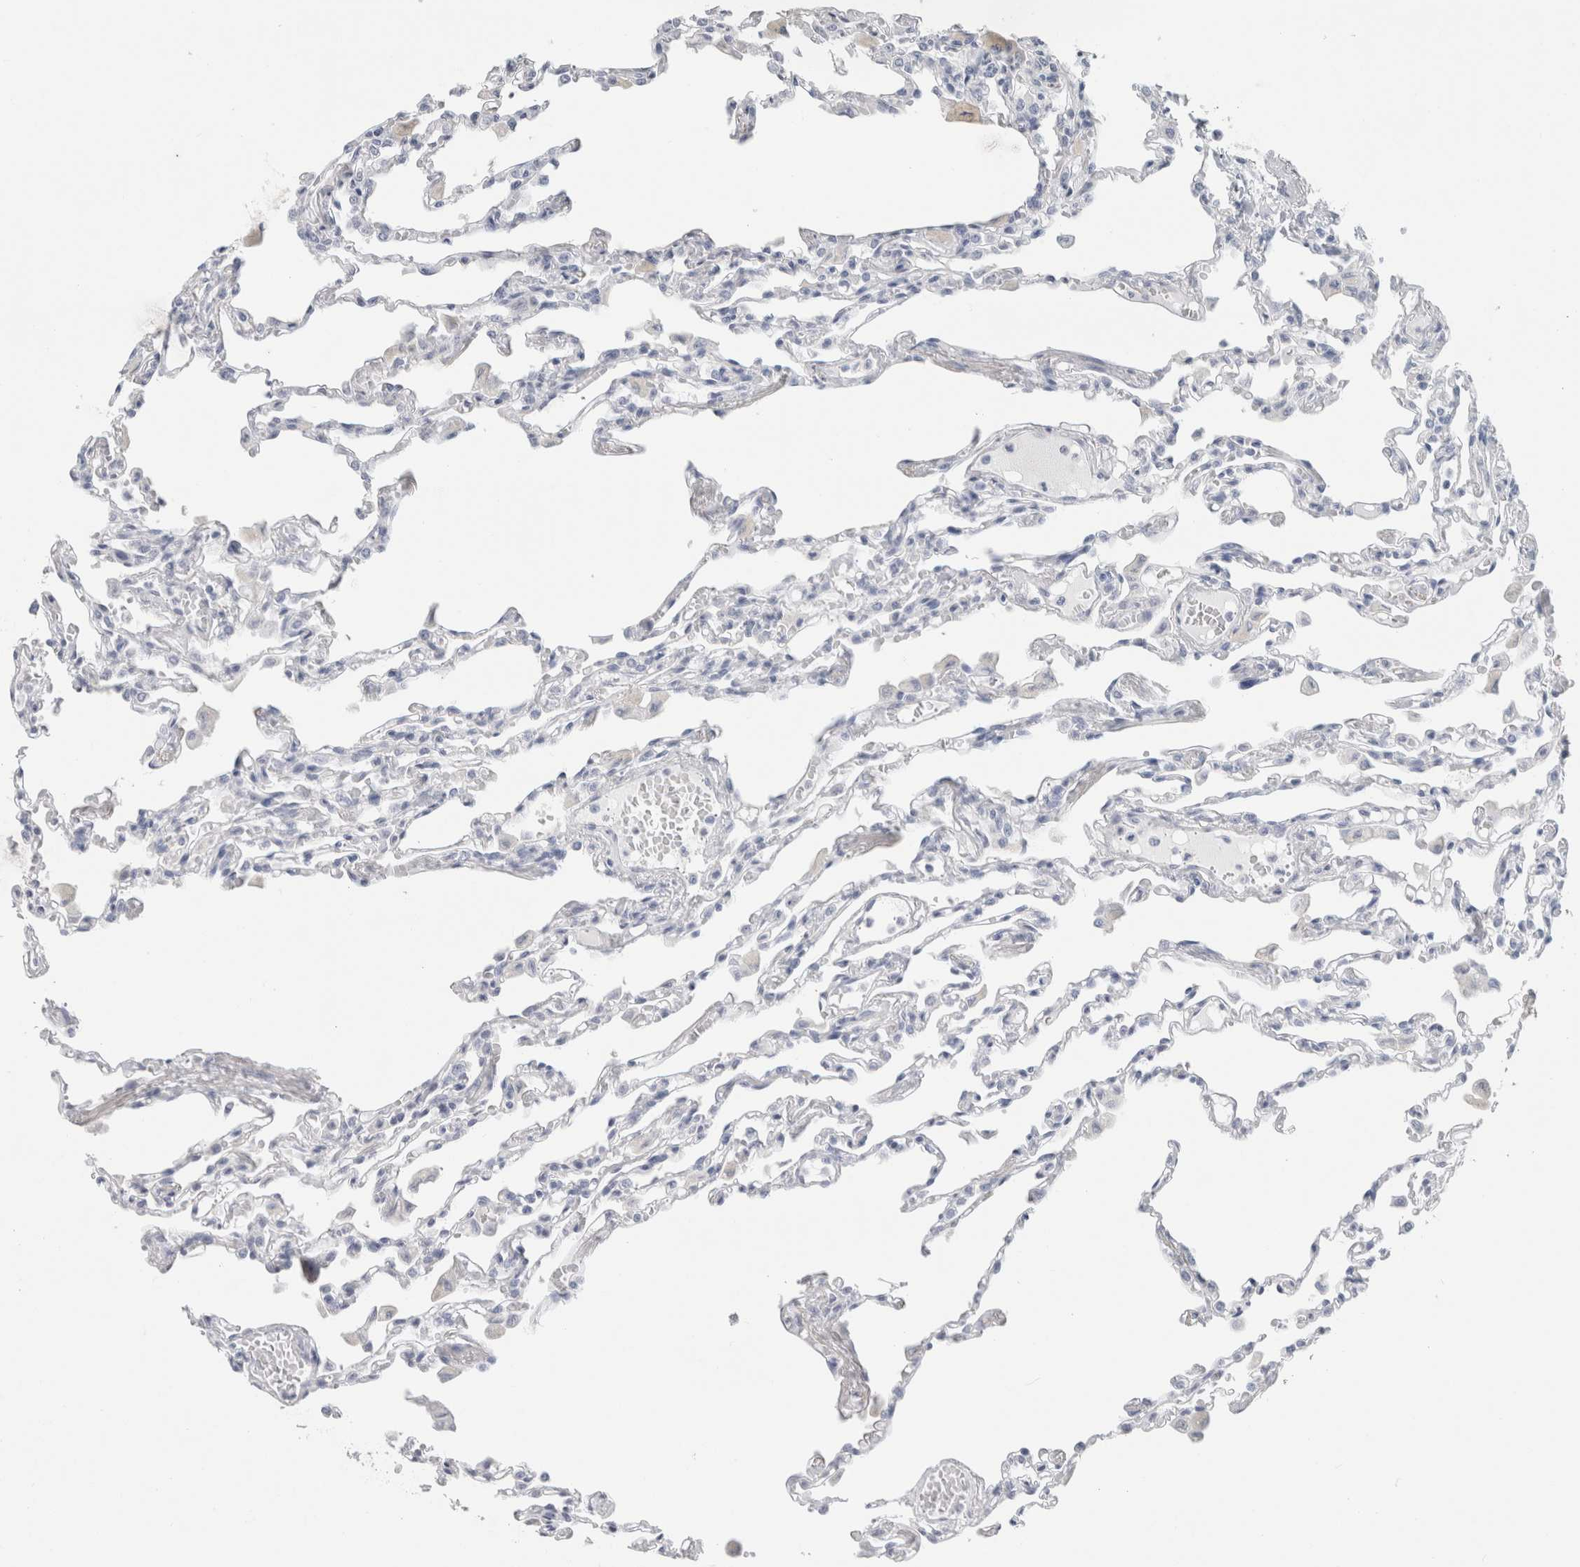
{"staining": {"intensity": "negative", "quantity": "none", "location": "none"}, "tissue": "lung", "cell_type": "Alveolar cells", "image_type": "normal", "snomed": [{"axis": "morphology", "description": "Normal tissue, NOS"}, {"axis": "topography", "description": "Bronchus"}, {"axis": "topography", "description": "Lung"}], "caption": "This photomicrograph is of benign lung stained with immunohistochemistry to label a protein in brown with the nuclei are counter-stained blue. There is no staining in alveolar cells. (Immunohistochemistry (ihc), brightfield microscopy, high magnification).", "gene": "SLC6A1", "patient": {"sex": "female", "age": 49}}